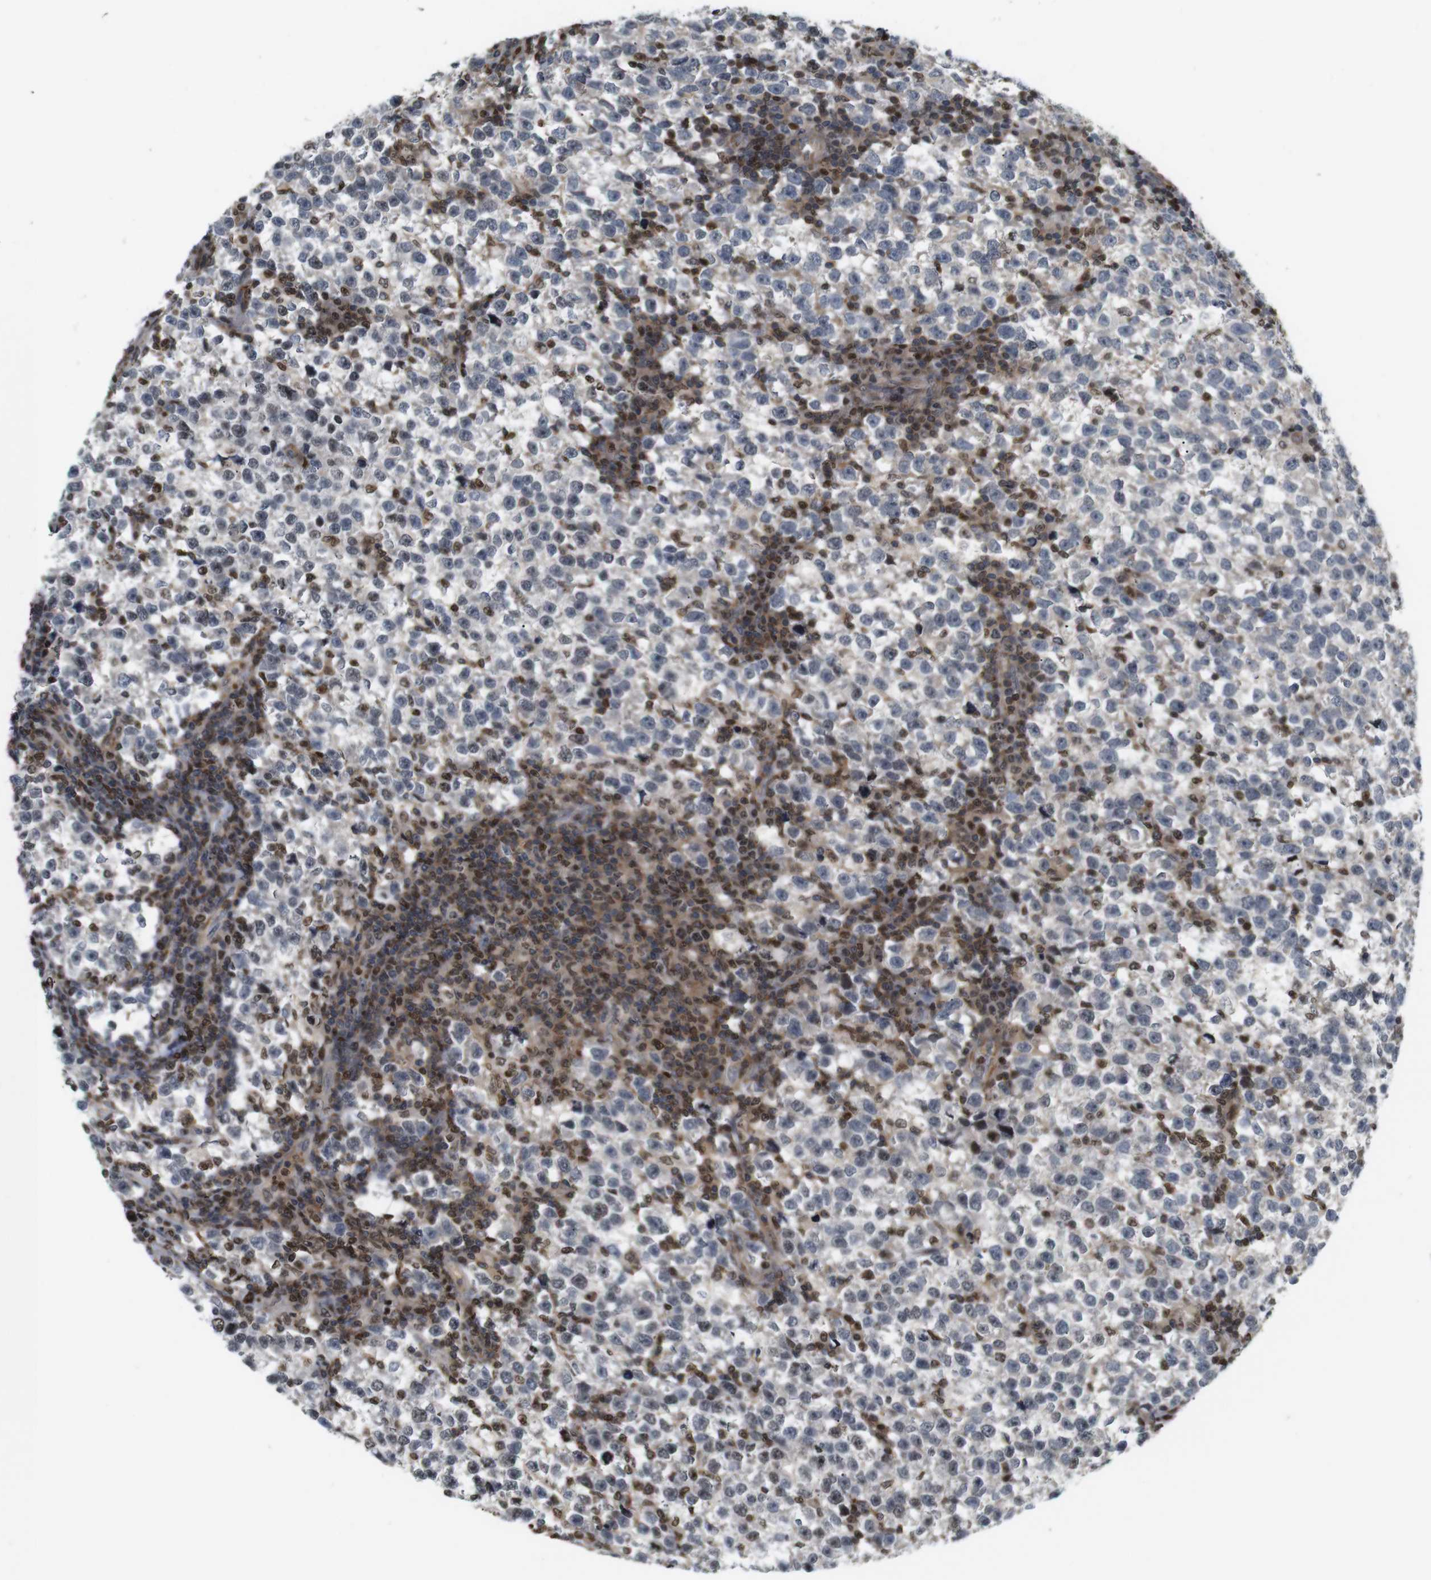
{"staining": {"intensity": "weak", "quantity": "<25%", "location": "nuclear"}, "tissue": "testis cancer", "cell_type": "Tumor cells", "image_type": "cancer", "snomed": [{"axis": "morphology", "description": "Normal tissue, NOS"}, {"axis": "morphology", "description": "Seminoma, NOS"}, {"axis": "topography", "description": "Testis"}], "caption": "Seminoma (testis) stained for a protein using immunohistochemistry (IHC) exhibits no staining tumor cells.", "gene": "MBD1", "patient": {"sex": "male", "age": 43}}